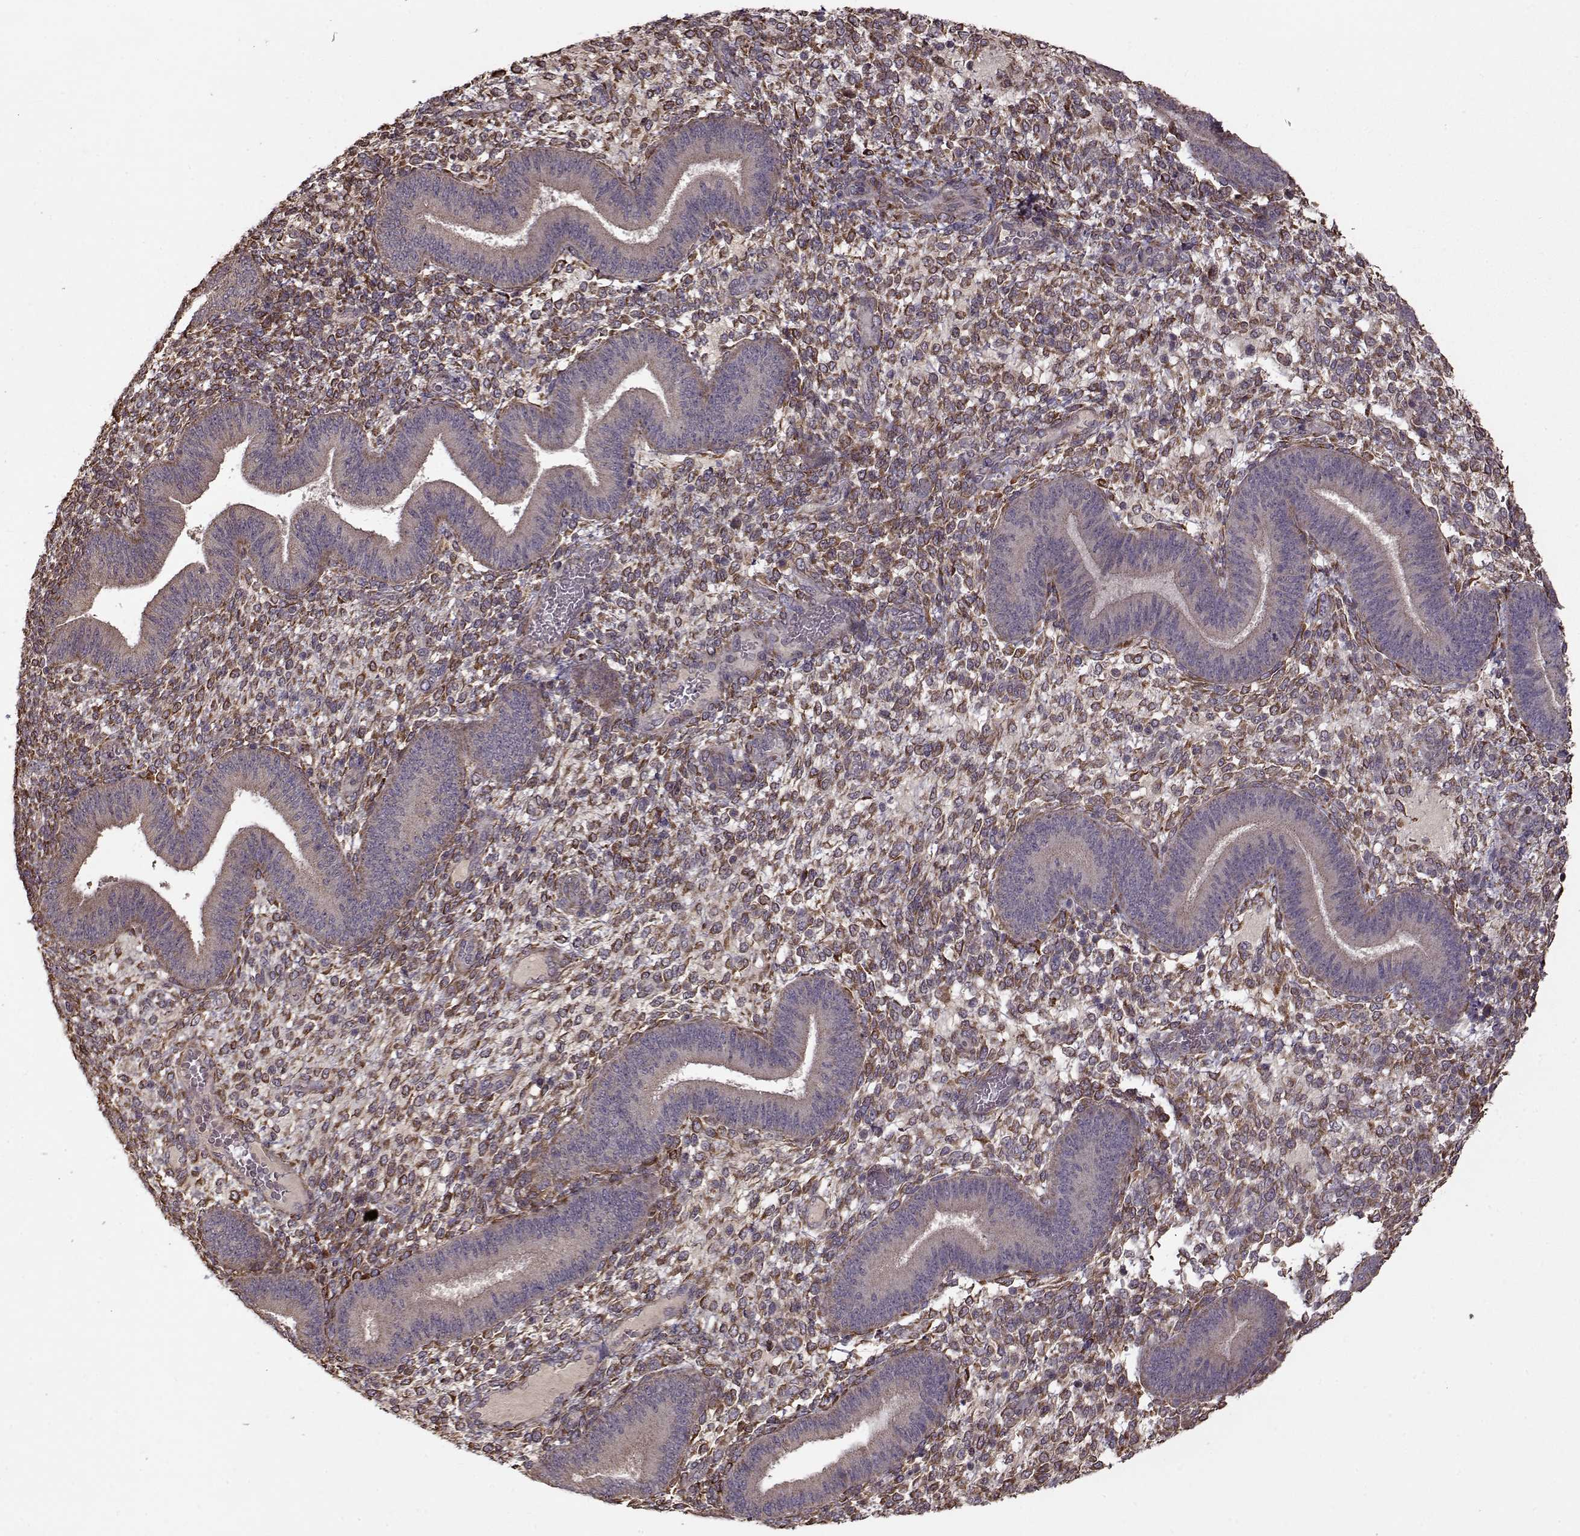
{"staining": {"intensity": "strong", "quantity": "25%-75%", "location": "cytoplasmic/membranous"}, "tissue": "endometrium", "cell_type": "Cells in endometrial stroma", "image_type": "normal", "snomed": [{"axis": "morphology", "description": "Normal tissue, NOS"}, {"axis": "topography", "description": "Endometrium"}], "caption": "A histopathology image of human endometrium stained for a protein exhibits strong cytoplasmic/membranous brown staining in cells in endometrial stroma. The staining is performed using DAB brown chromogen to label protein expression. The nuclei are counter-stained blue using hematoxylin.", "gene": "IMMP1L", "patient": {"sex": "female", "age": 39}}